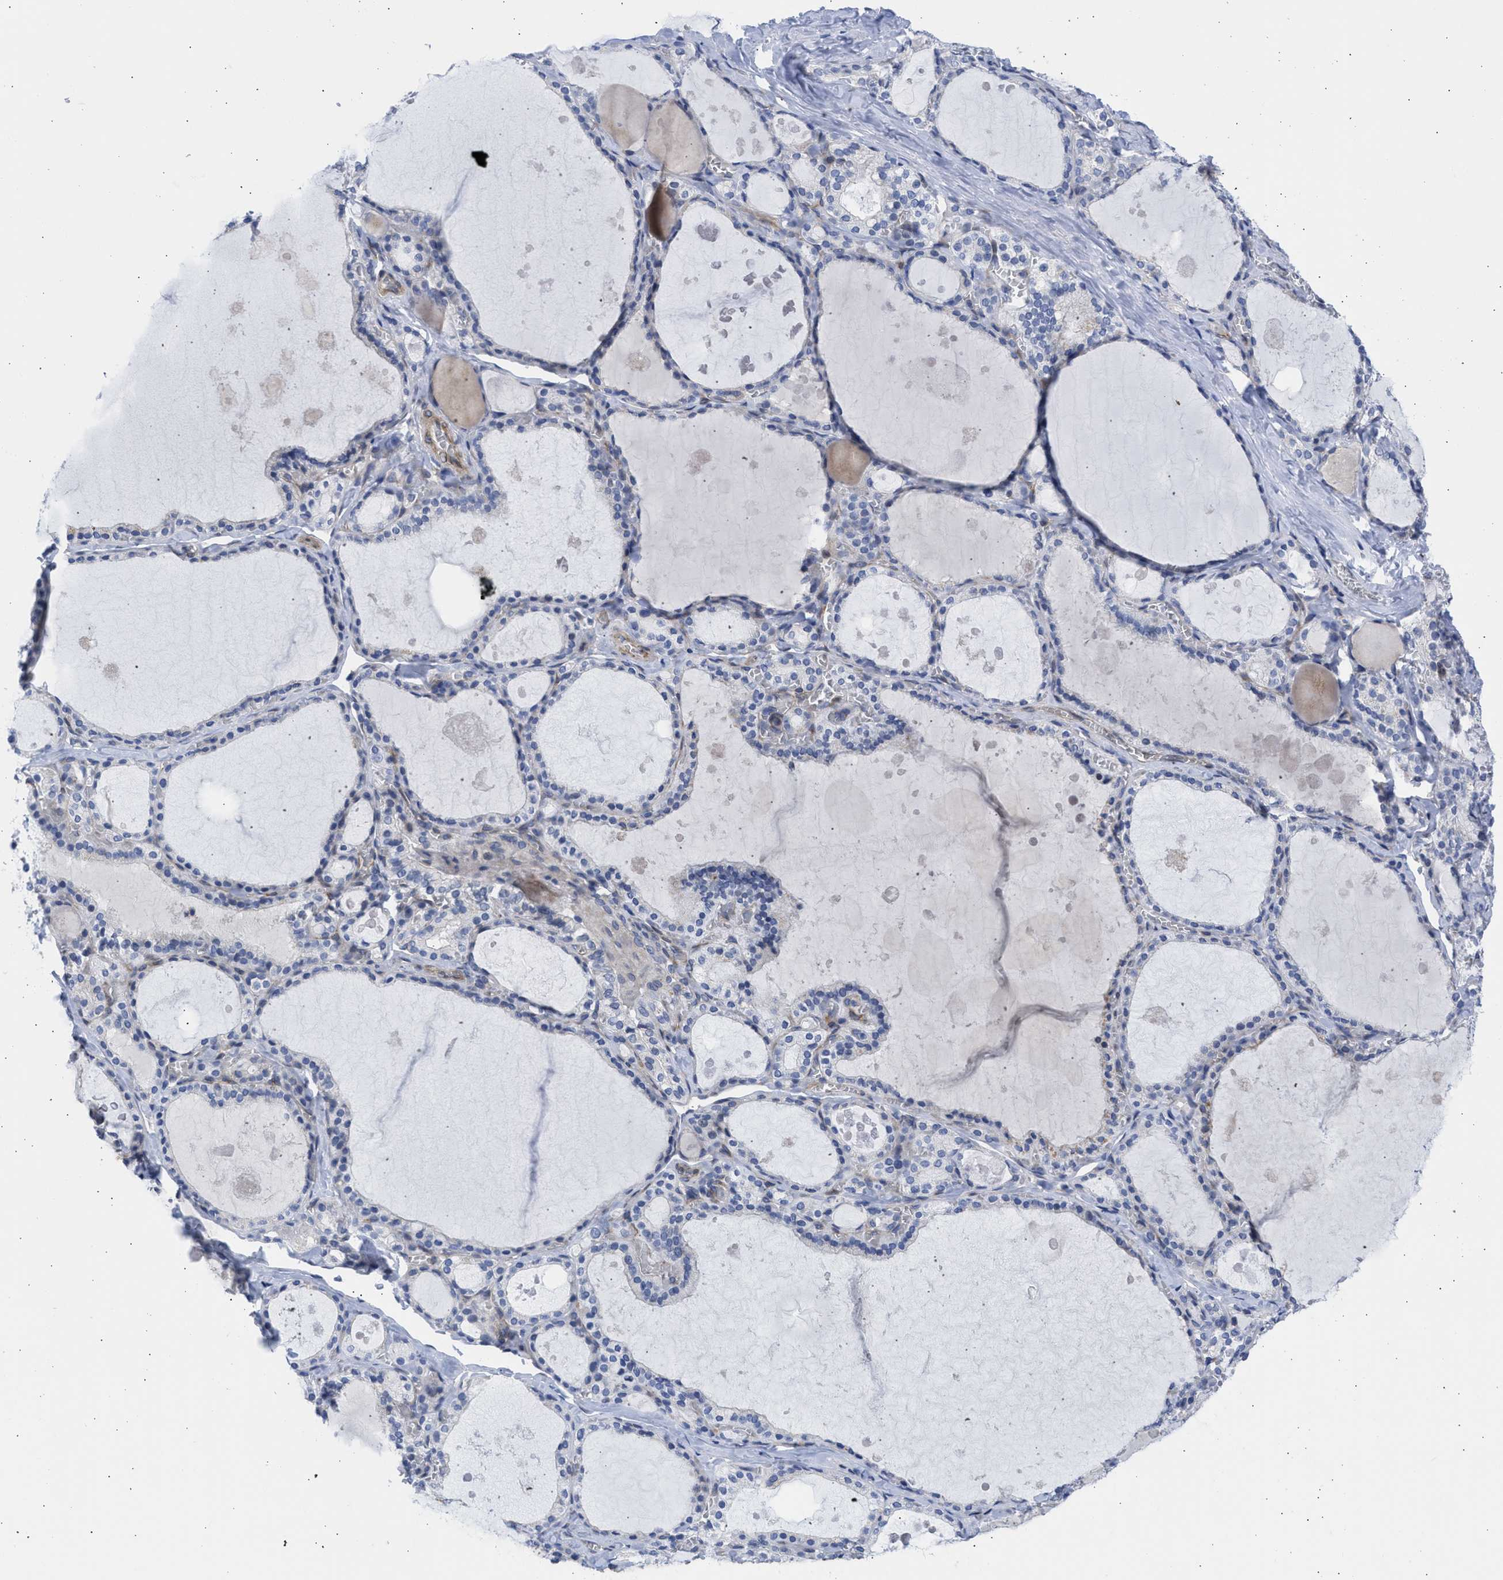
{"staining": {"intensity": "negative", "quantity": "none", "location": "none"}, "tissue": "thyroid gland", "cell_type": "Glandular cells", "image_type": "normal", "snomed": [{"axis": "morphology", "description": "Normal tissue, NOS"}, {"axis": "topography", "description": "Thyroid gland"}], "caption": "Immunohistochemical staining of normal thyroid gland demonstrates no significant staining in glandular cells. The staining is performed using DAB brown chromogen with nuclei counter-stained in using hematoxylin.", "gene": "NUP35", "patient": {"sex": "male", "age": 56}}